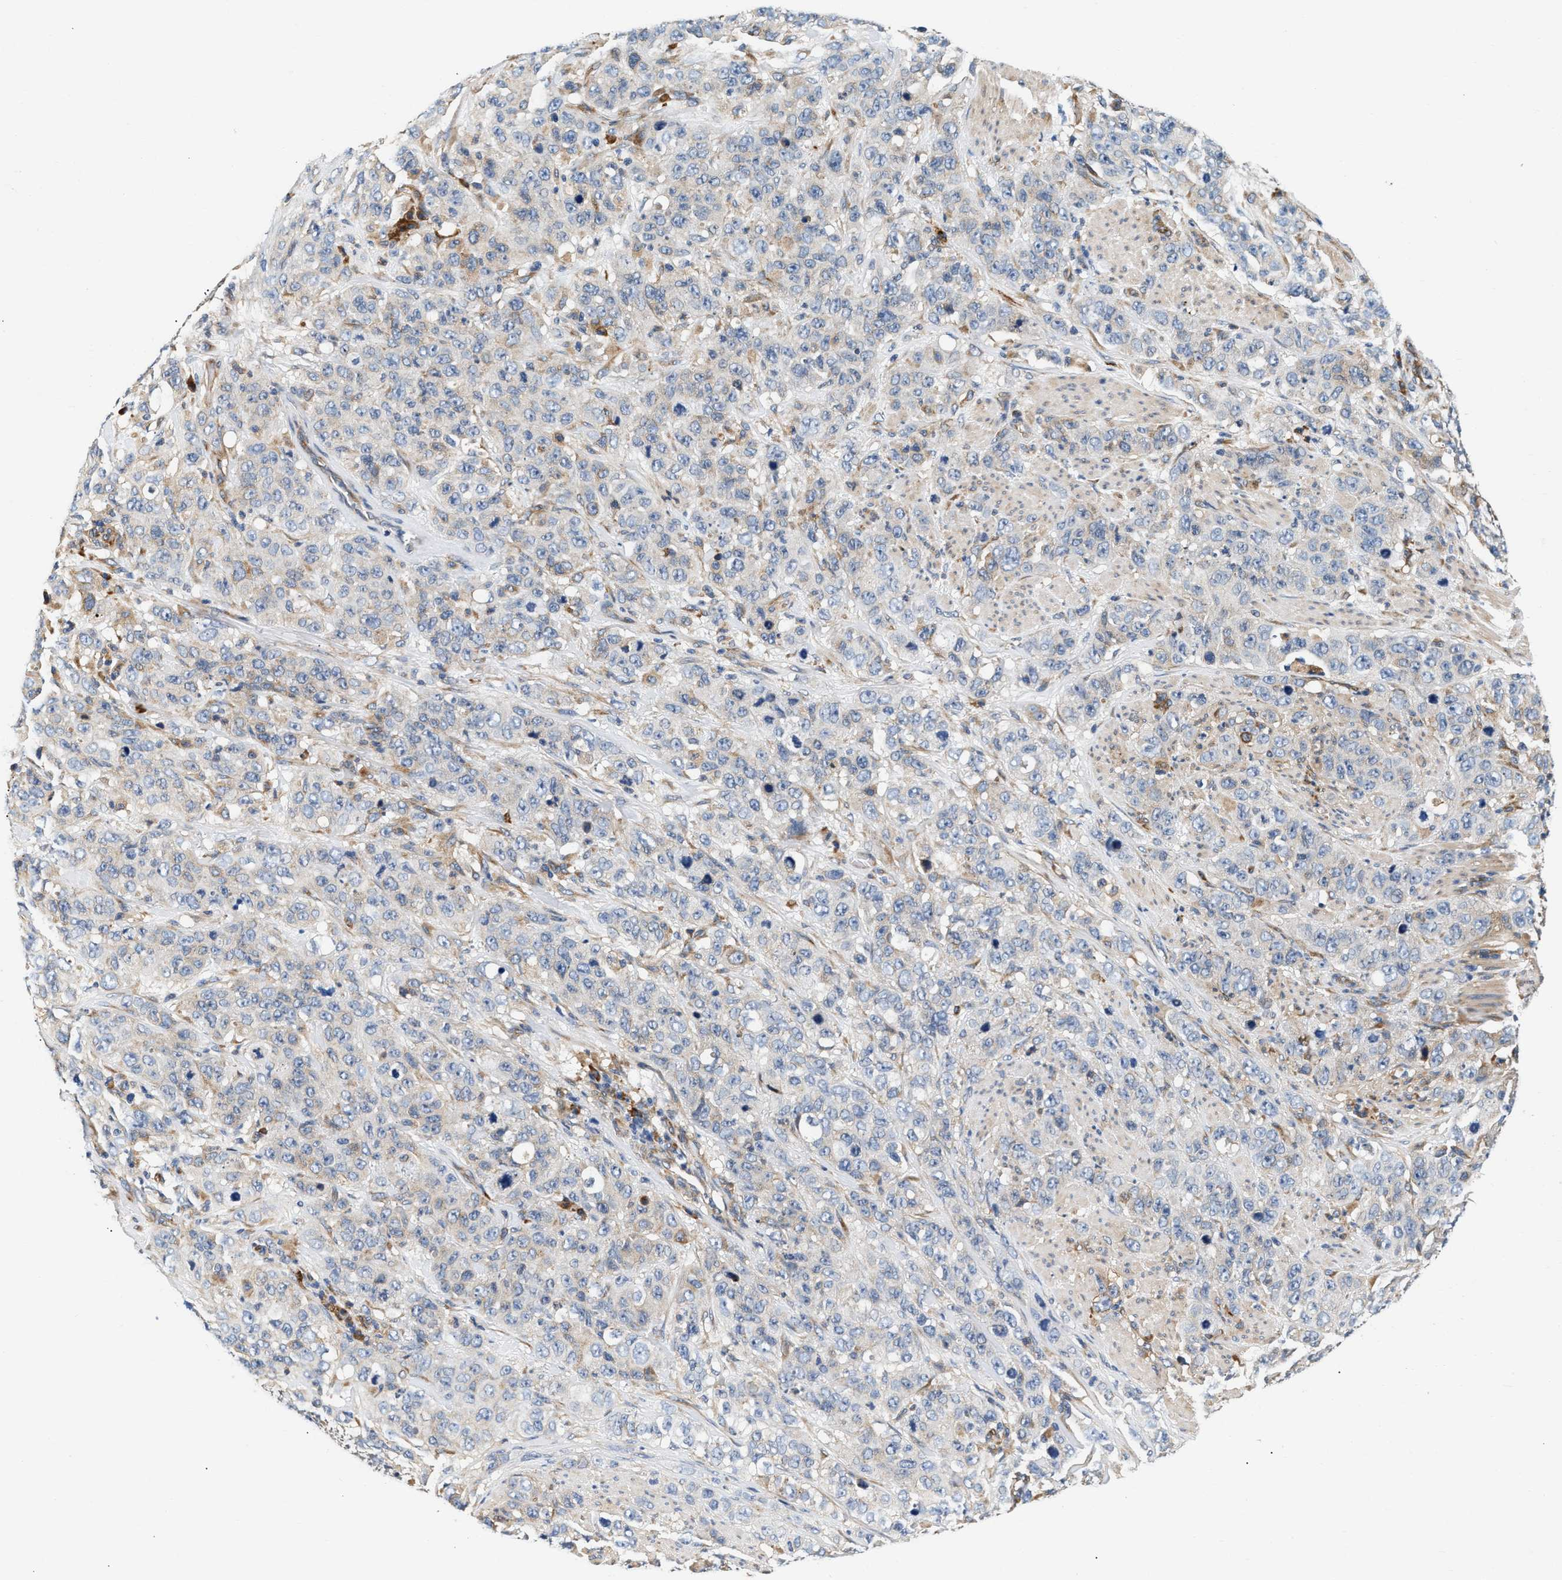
{"staining": {"intensity": "negative", "quantity": "none", "location": "none"}, "tissue": "stomach cancer", "cell_type": "Tumor cells", "image_type": "cancer", "snomed": [{"axis": "morphology", "description": "Adenocarcinoma, NOS"}, {"axis": "topography", "description": "Stomach"}], "caption": "Photomicrograph shows no protein positivity in tumor cells of stomach cancer (adenocarcinoma) tissue.", "gene": "IFT74", "patient": {"sex": "male", "age": 48}}